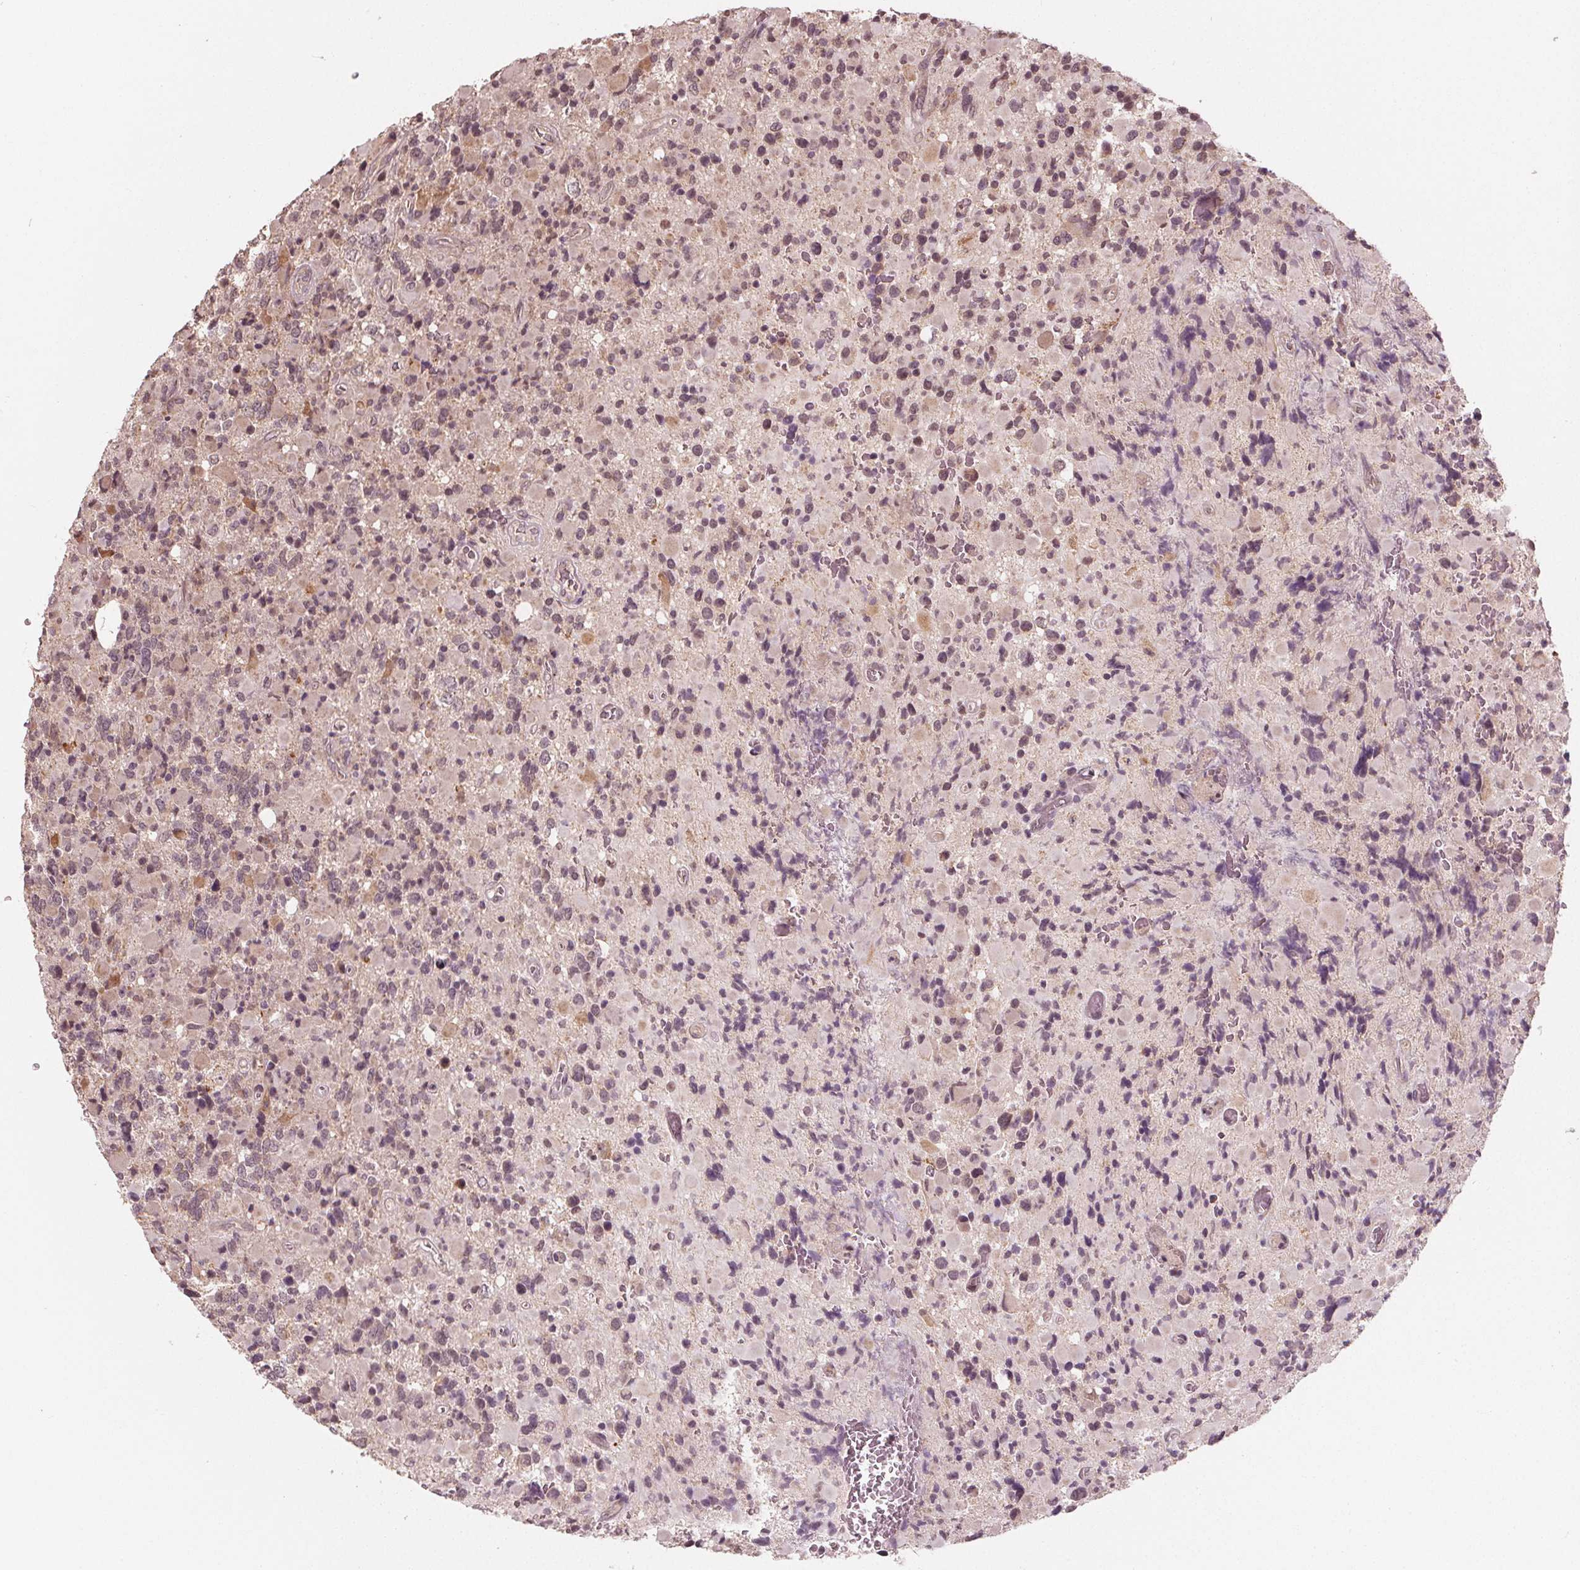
{"staining": {"intensity": "negative", "quantity": "none", "location": "none"}, "tissue": "glioma", "cell_type": "Tumor cells", "image_type": "cancer", "snomed": [{"axis": "morphology", "description": "Glioma, malignant, High grade"}, {"axis": "topography", "description": "Brain"}], "caption": "Immunohistochemical staining of glioma shows no significant expression in tumor cells.", "gene": "CLBA1", "patient": {"sex": "female", "age": 40}}